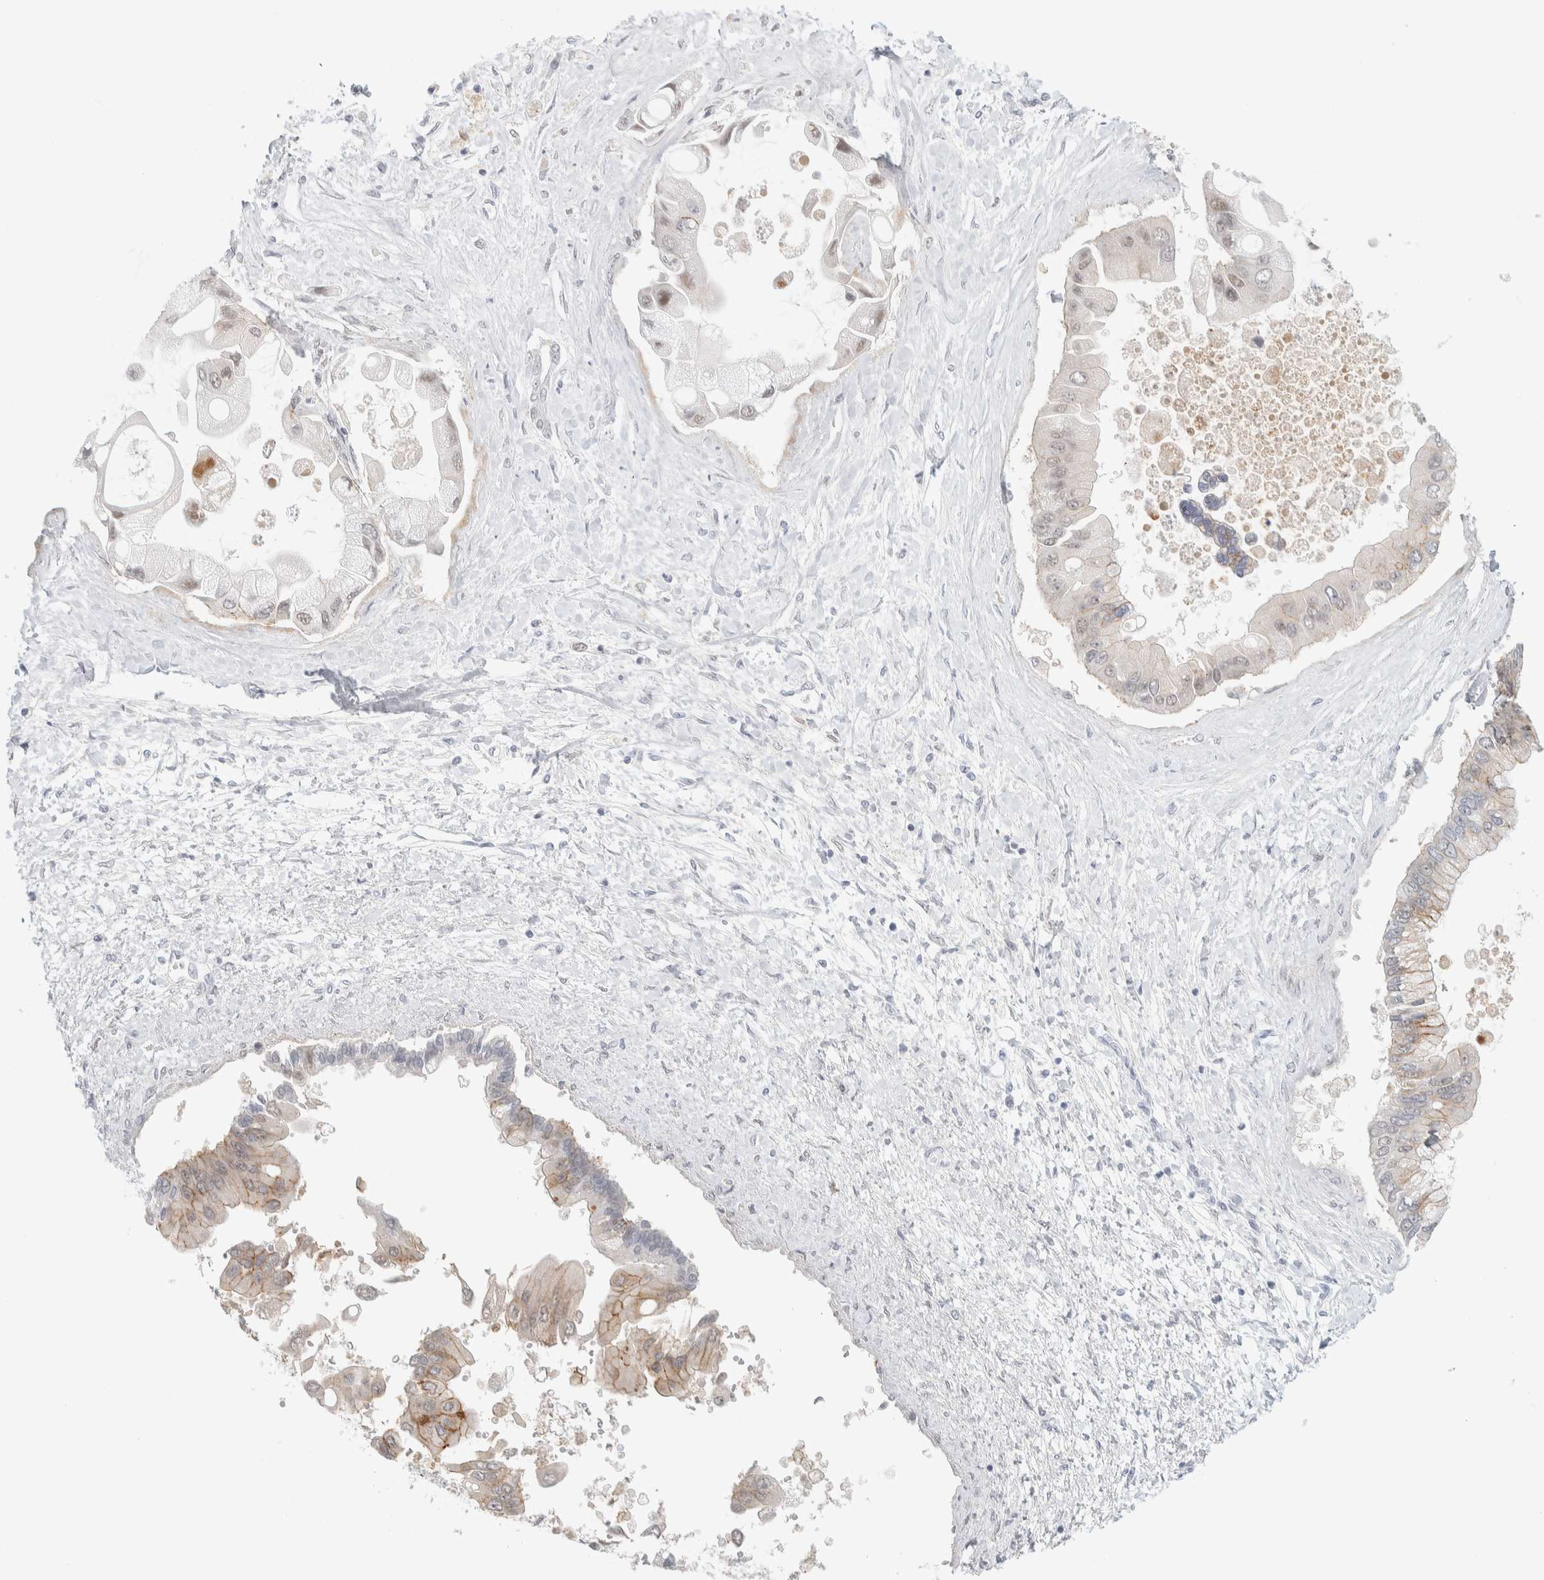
{"staining": {"intensity": "weak", "quantity": "<25%", "location": "cytoplasmic/membranous,nuclear"}, "tissue": "liver cancer", "cell_type": "Tumor cells", "image_type": "cancer", "snomed": [{"axis": "morphology", "description": "Cholangiocarcinoma"}, {"axis": "topography", "description": "Liver"}], "caption": "The histopathology image shows no significant expression in tumor cells of cholangiocarcinoma (liver).", "gene": "CDH17", "patient": {"sex": "male", "age": 50}}